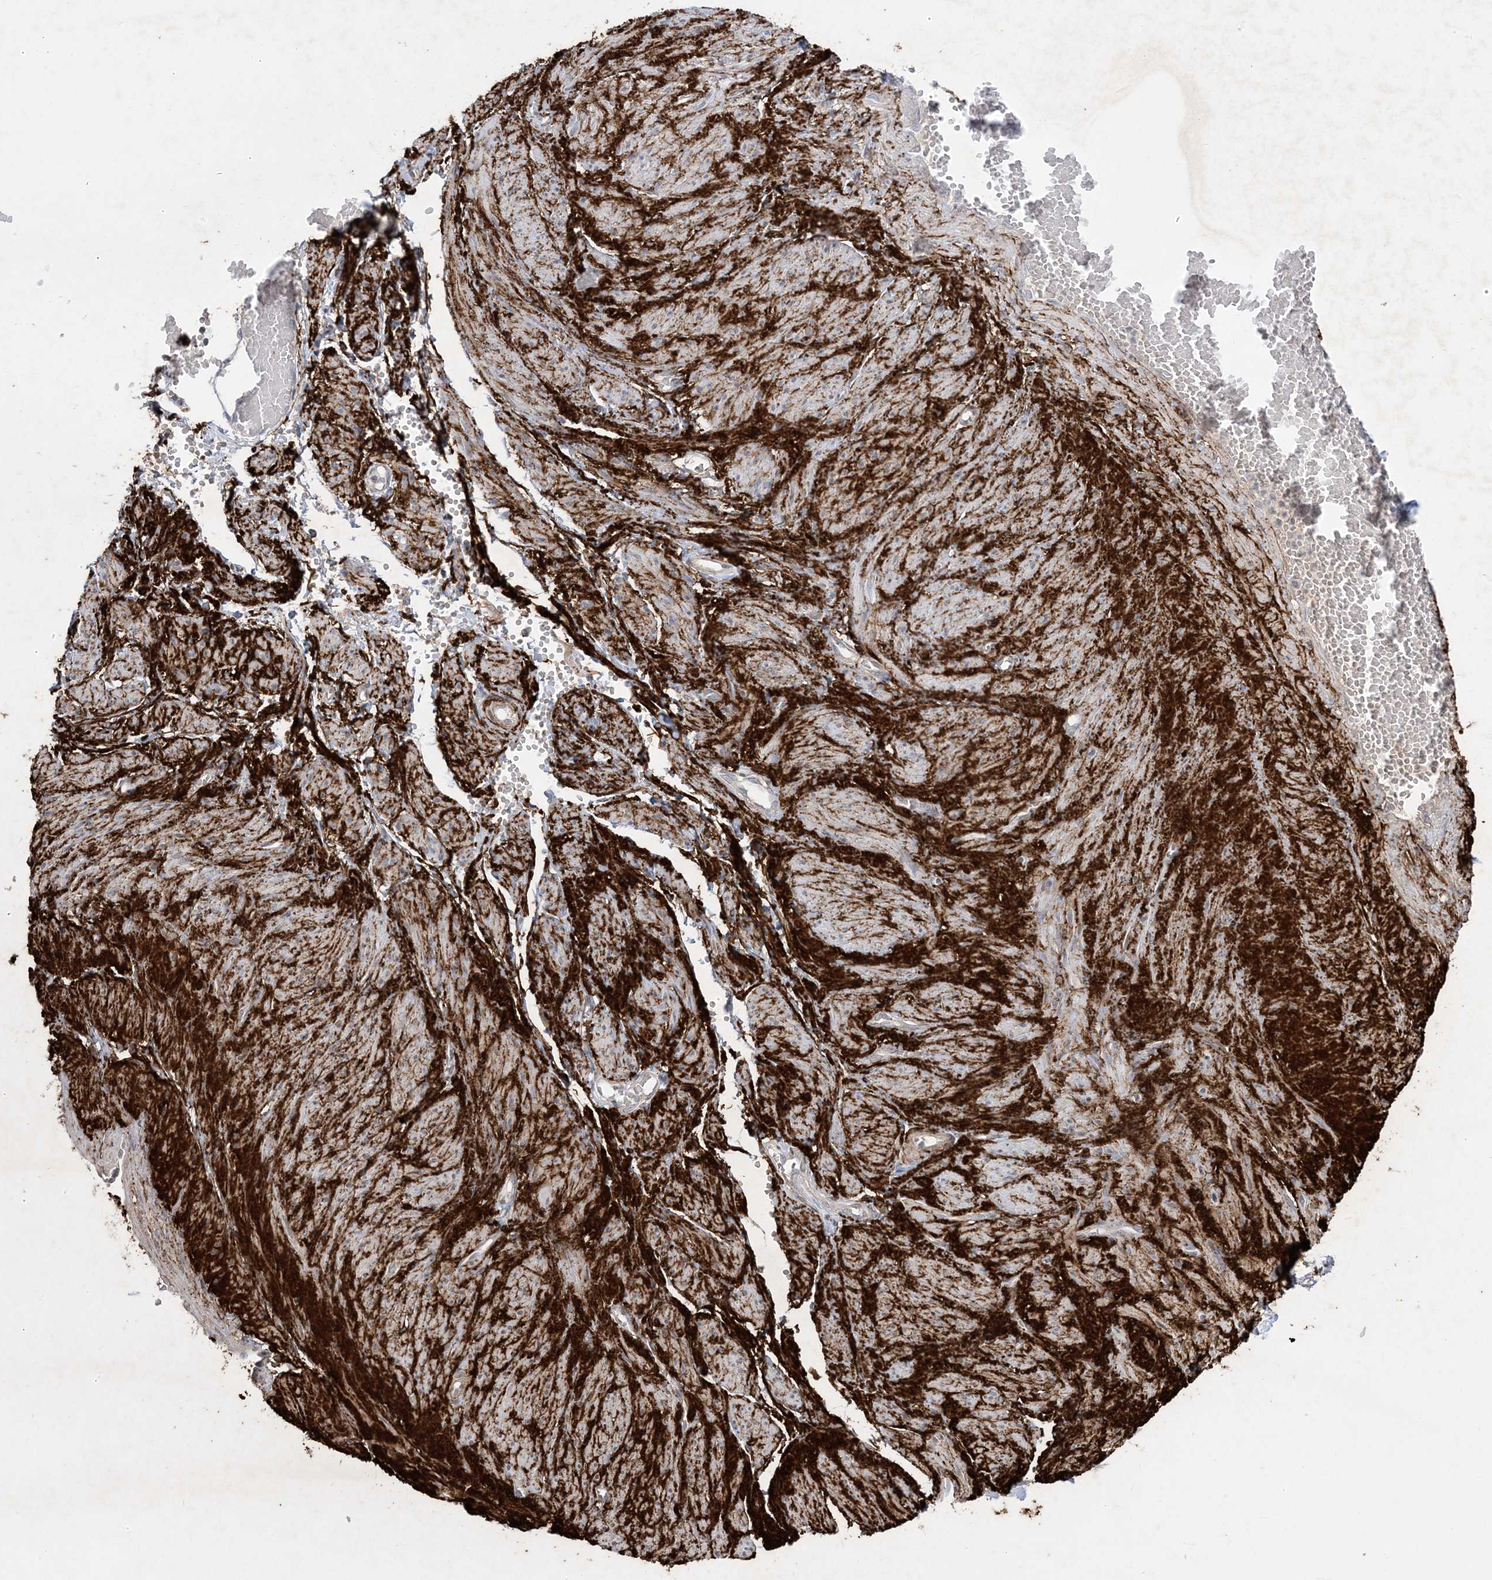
{"staining": {"intensity": "negative", "quantity": "none", "location": "none"}, "tissue": "adipose tissue", "cell_type": "Adipocytes", "image_type": "normal", "snomed": [{"axis": "morphology", "description": "Normal tissue, NOS"}, {"axis": "topography", "description": "Smooth muscle"}, {"axis": "topography", "description": "Peripheral nerve tissue"}], "caption": "There is no significant expression in adipocytes of adipose tissue. (Brightfield microscopy of DAB IHC at high magnification).", "gene": "XRN1", "patient": {"sex": "female", "age": 39}}